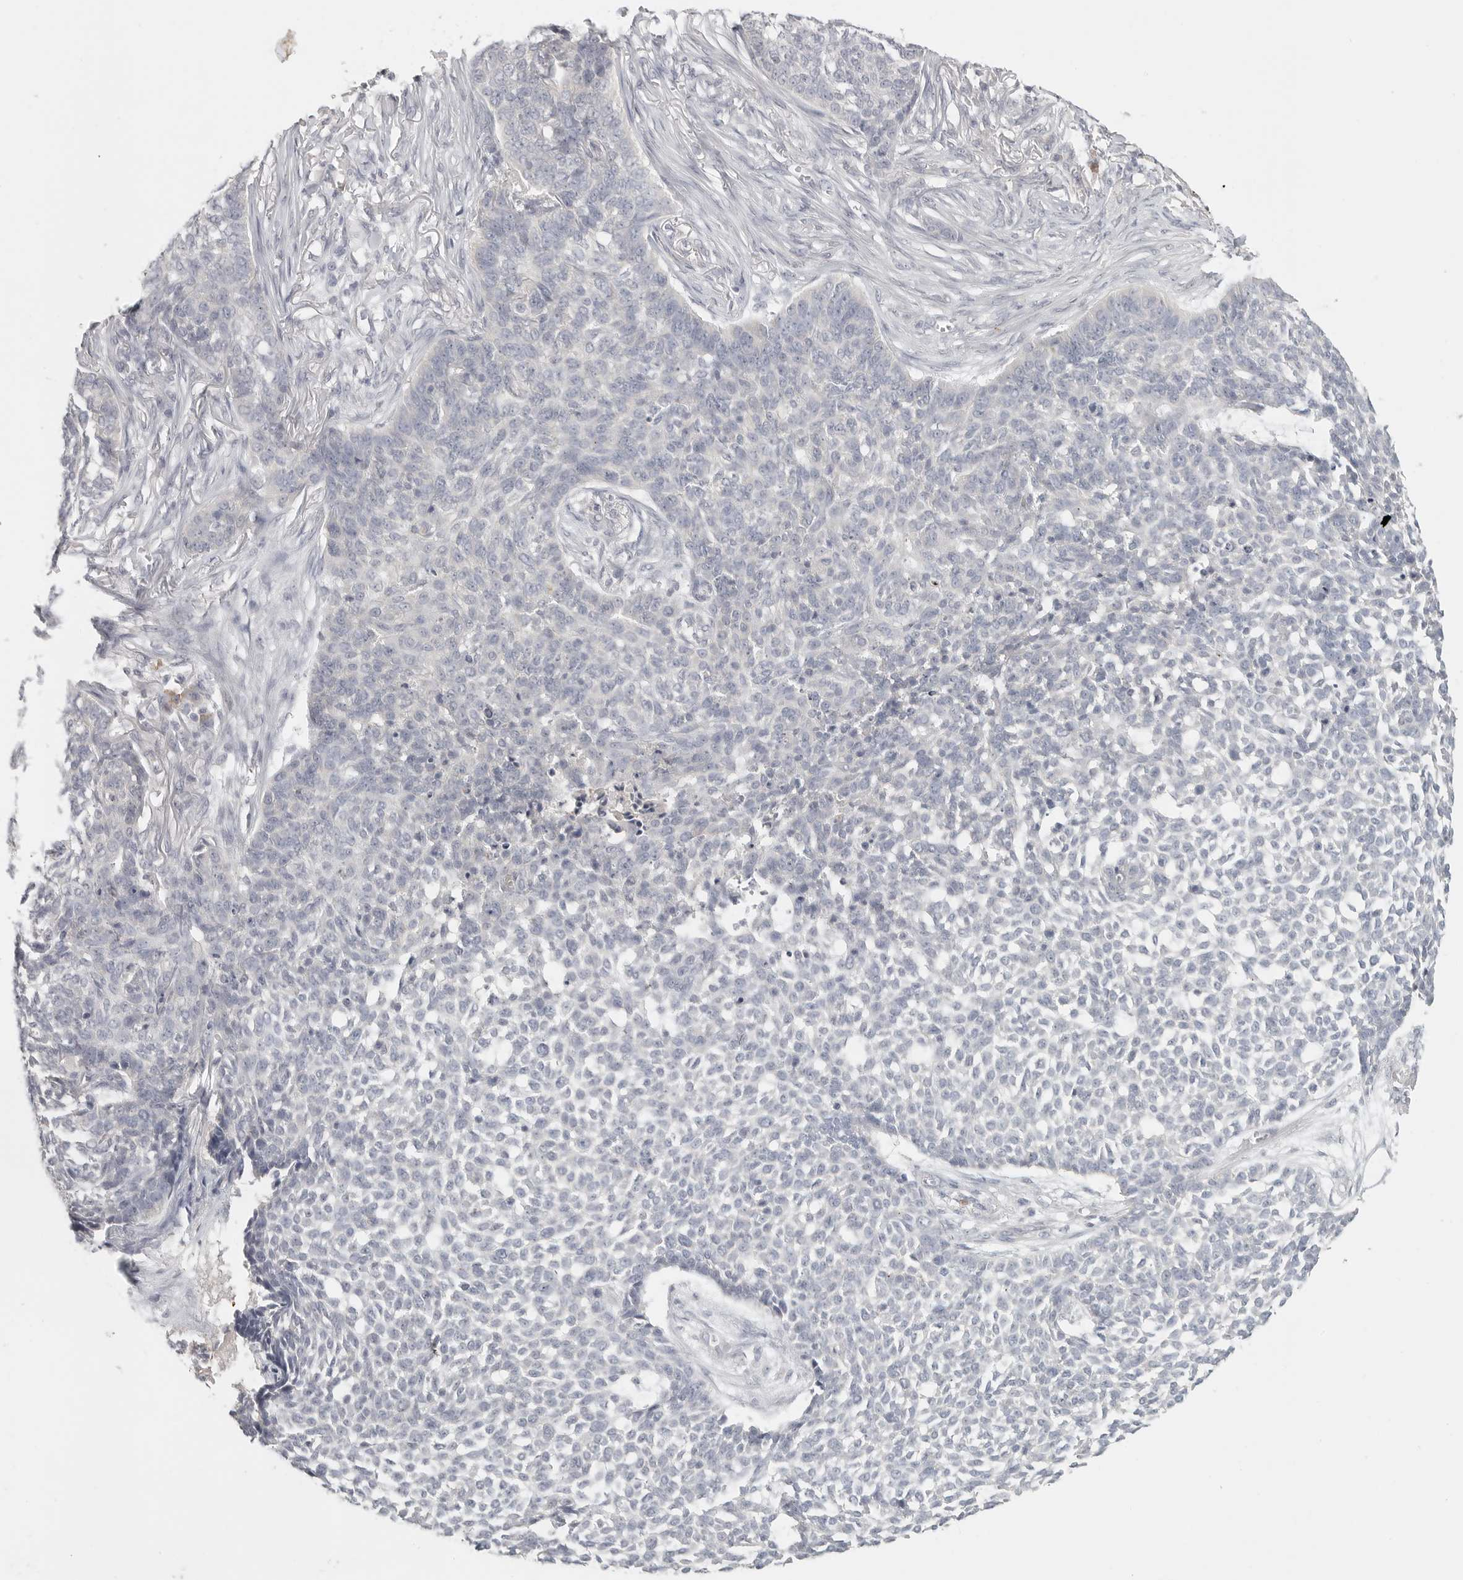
{"staining": {"intensity": "negative", "quantity": "none", "location": "none"}, "tissue": "skin cancer", "cell_type": "Tumor cells", "image_type": "cancer", "snomed": [{"axis": "morphology", "description": "Basal cell carcinoma"}, {"axis": "topography", "description": "Skin"}], "caption": "IHC of human skin basal cell carcinoma exhibits no expression in tumor cells.", "gene": "SLC25A36", "patient": {"sex": "male", "age": 85}}